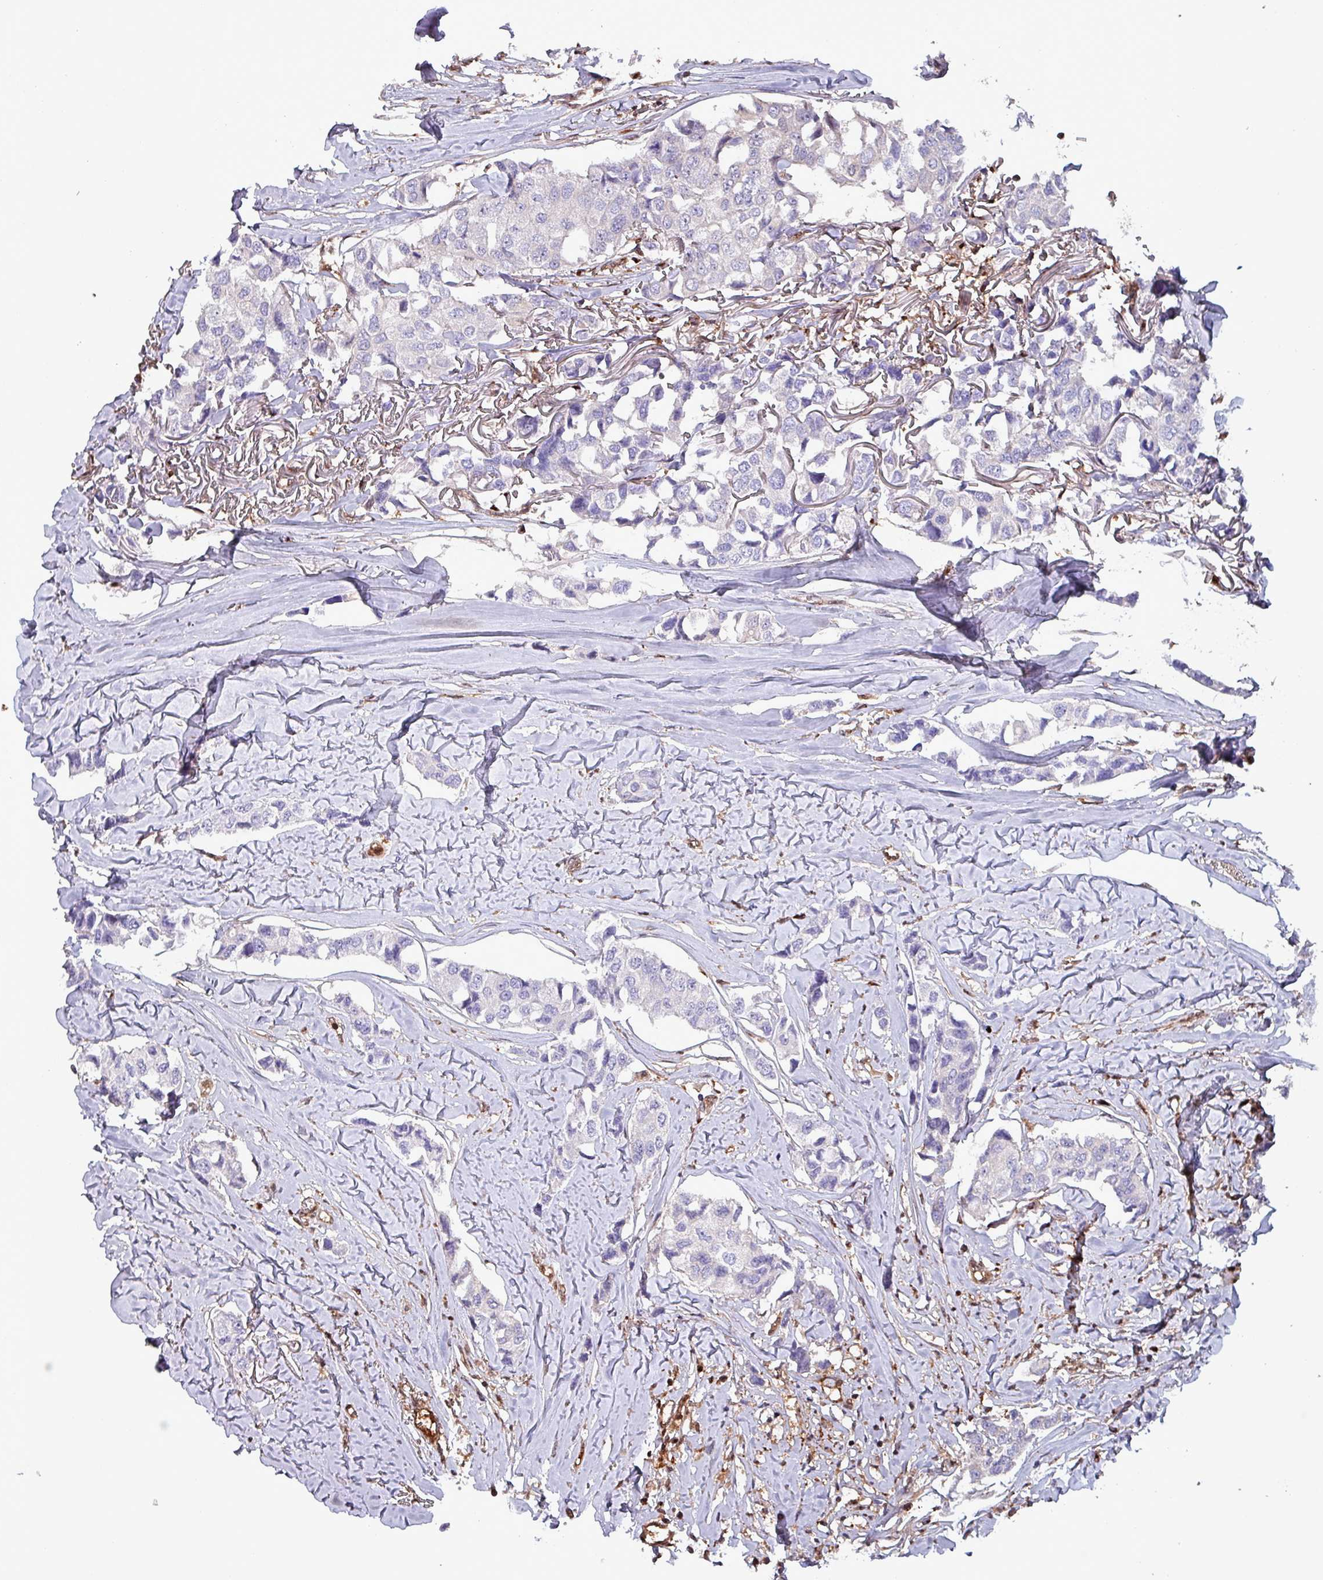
{"staining": {"intensity": "negative", "quantity": "none", "location": "none"}, "tissue": "breast cancer", "cell_type": "Tumor cells", "image_type": "cancer", "snomed": [{"axis": "morphology", "description": "Duct carcinoma"}, {"axis": "topography", "description": "Breast"}], "caption": "Human intraductal carcinoma (breast) stained for a protein using IHC exhibits no staining in tumor cells.", "gene": "PSMB8", "patient": {"sex": "female", "age": 80}}